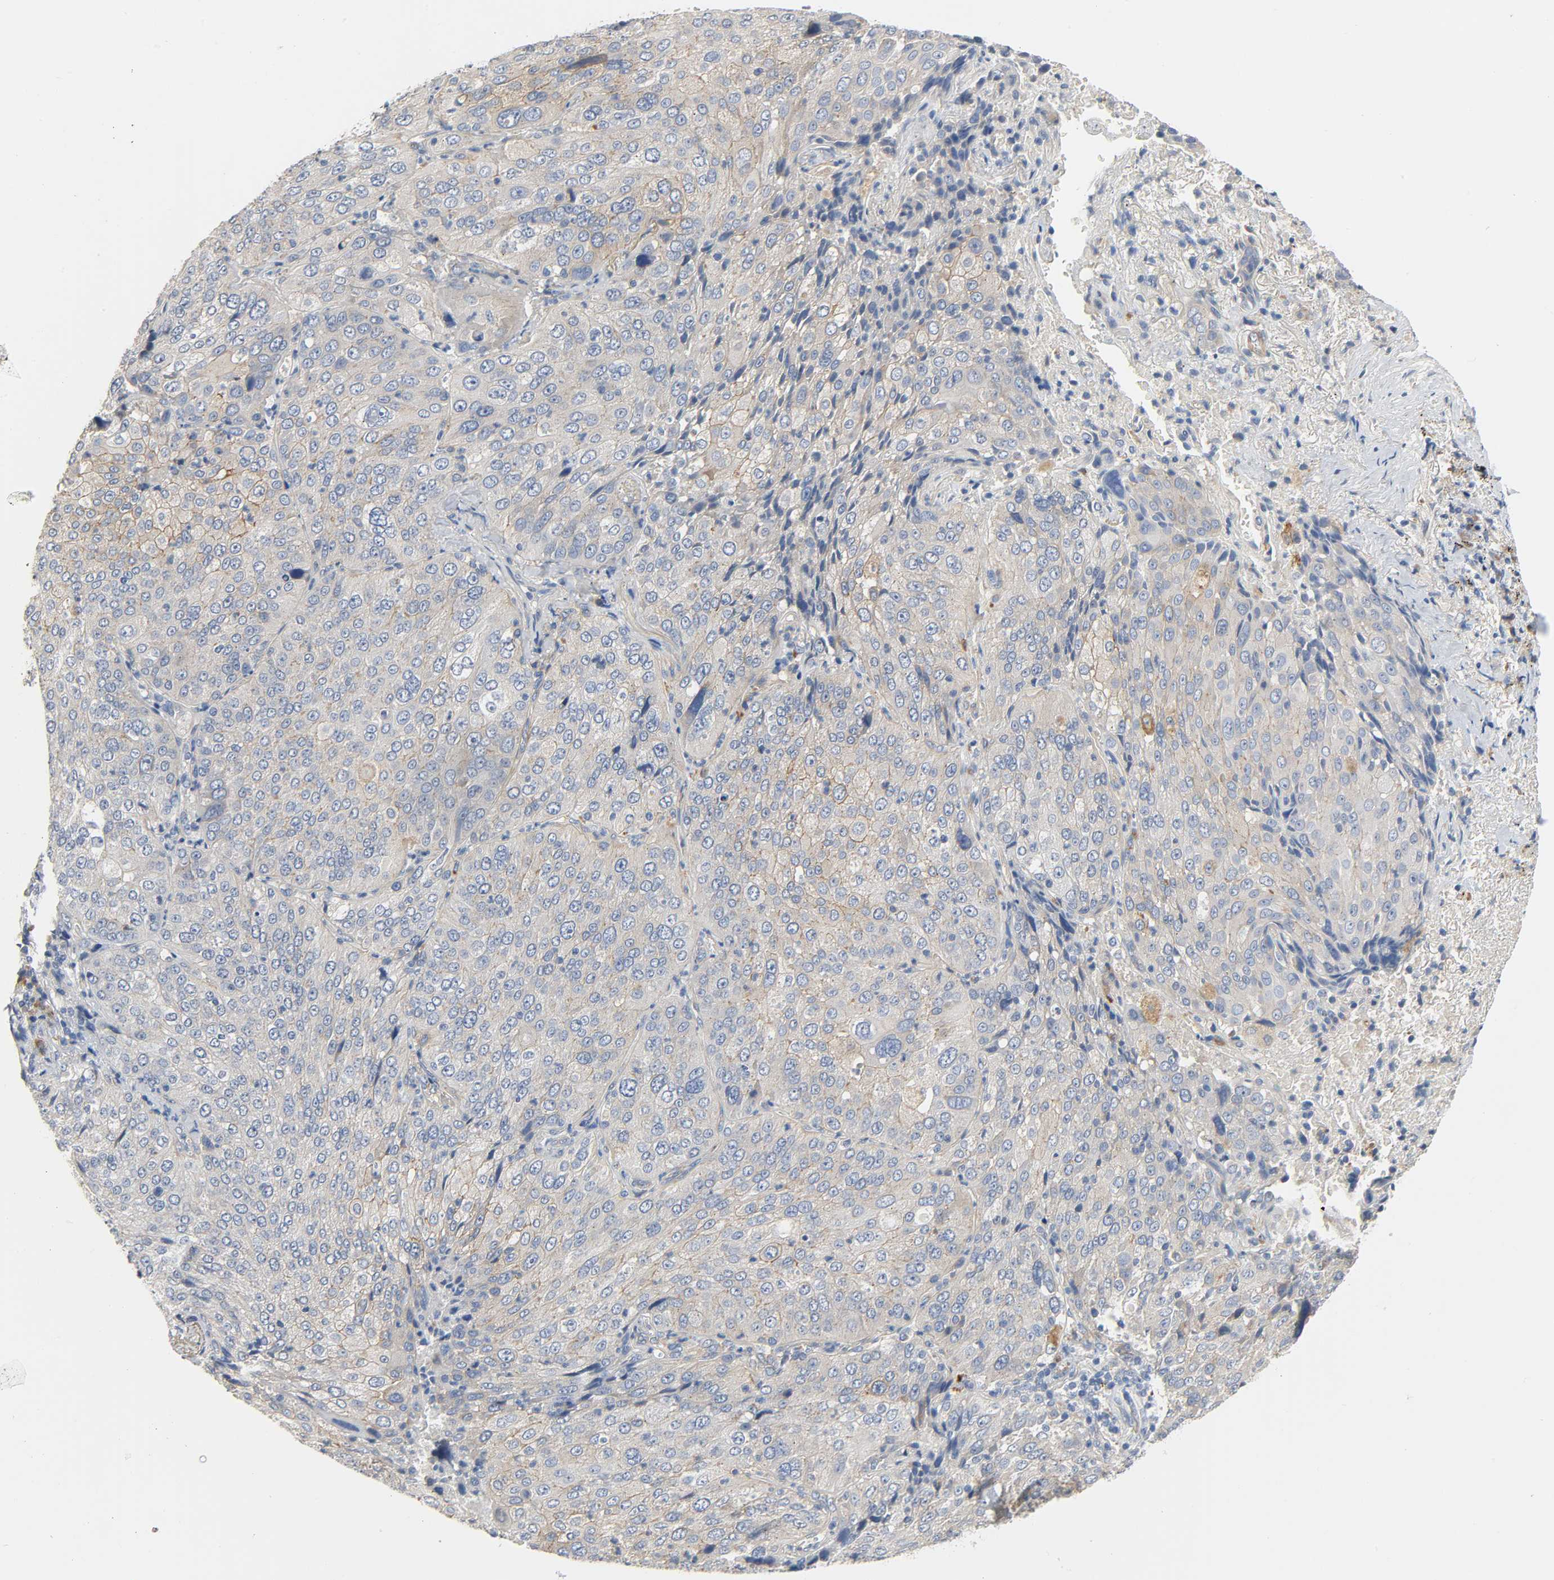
{"staining": {"intensity": "moderate", "quantity": ">75%", "location": "cytoplasmic/membranous"}, "tissue": "lung cancer", "cell_type": "Tumor cells", "image_type": "cancer", "snomed": [{"axis": "morphology", "description": "Squamous cell carcinoma, NOS"}, {"axis": "topography", "description": "Lung"}], "caption": "IHC (DAB) staining of human lung cancer (squamous cell carcinoma) displays moderate cytoplasmic/membranous protein positivity in about >75% of tumor cells. Nuclei are stained in blue.", "gene": "ARPC1A", "patient": {"sex": "male", "age": 54}}